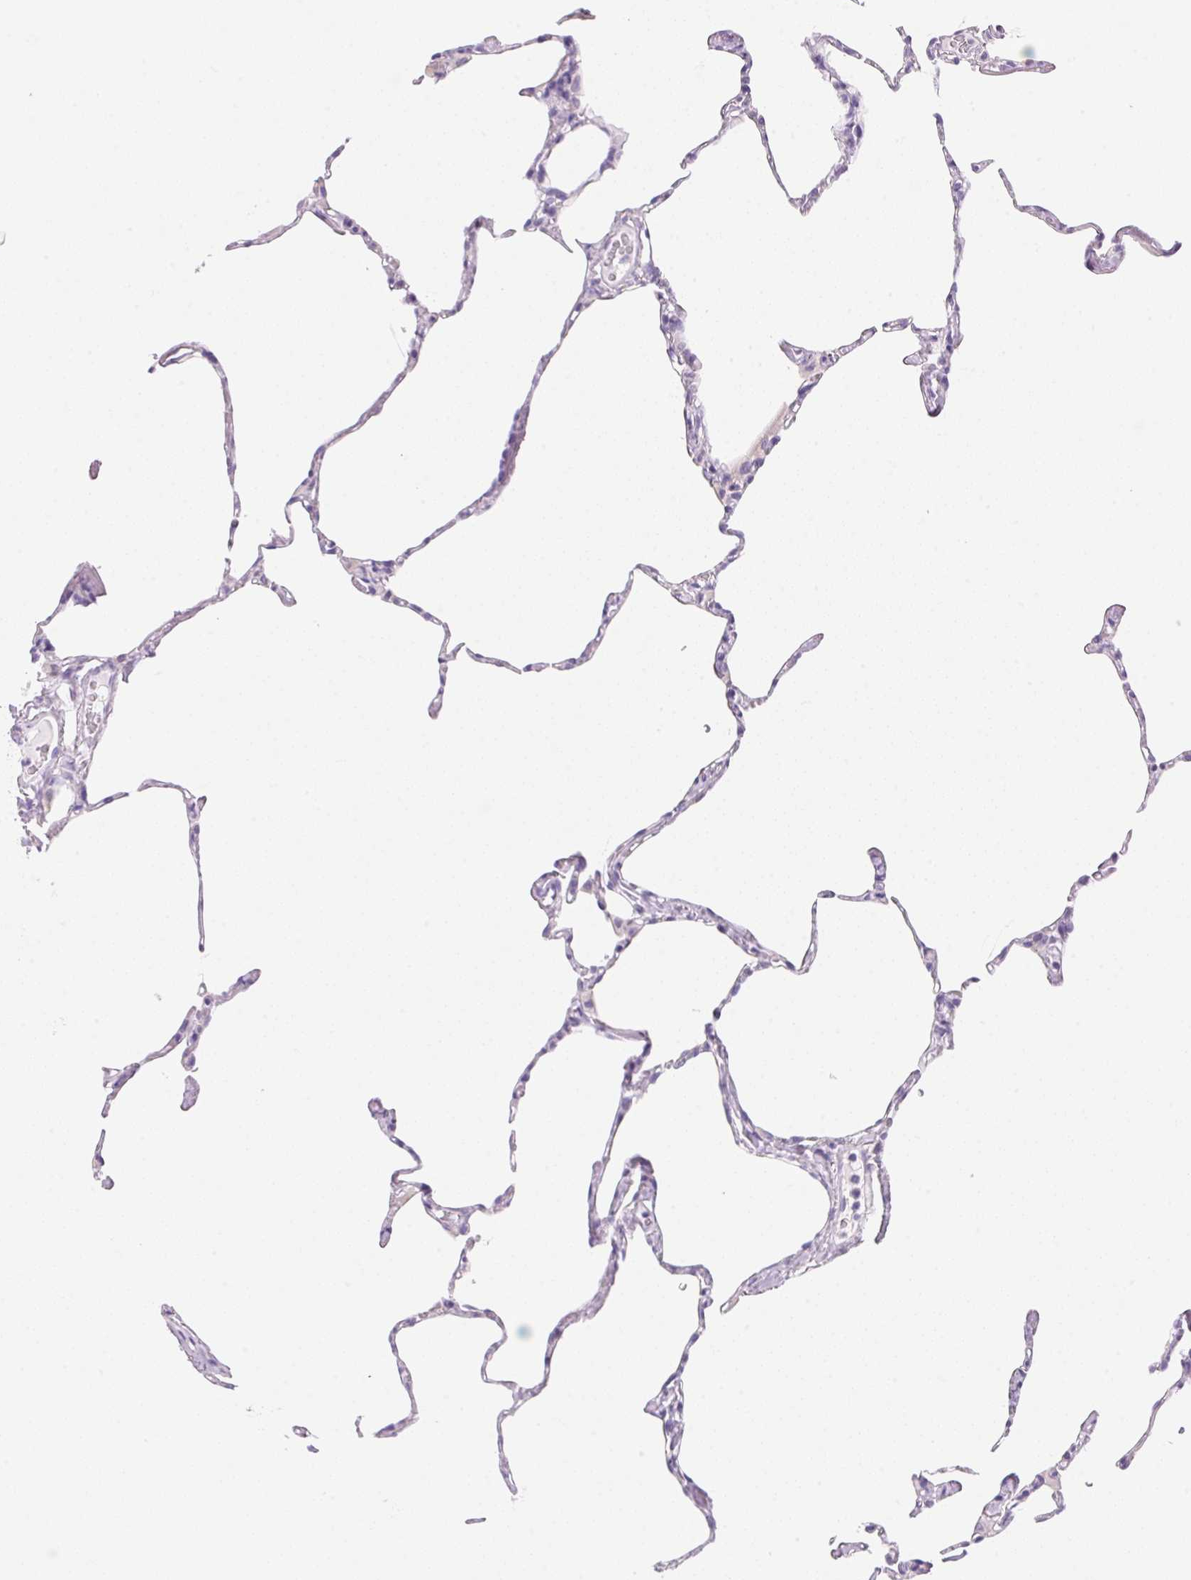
{"staining": {"intensity": "negative", "quantity": "none", "location": "none"}, "tissue": "lung", "cell_type": "Alveolar cells", "image_type": "normal", "snomed": [{"axis": "morphology", "description": "Normal tissue, NOS"}, {"axis": "topography", "description": "Lung"}], "caption": "This is an immunohistochemistry photomicrograph of unremarkable human lung. There is no positivity in alveolar cells.", "gene": "DHCR24", "patient": {"sex": "male", "age": 65}}